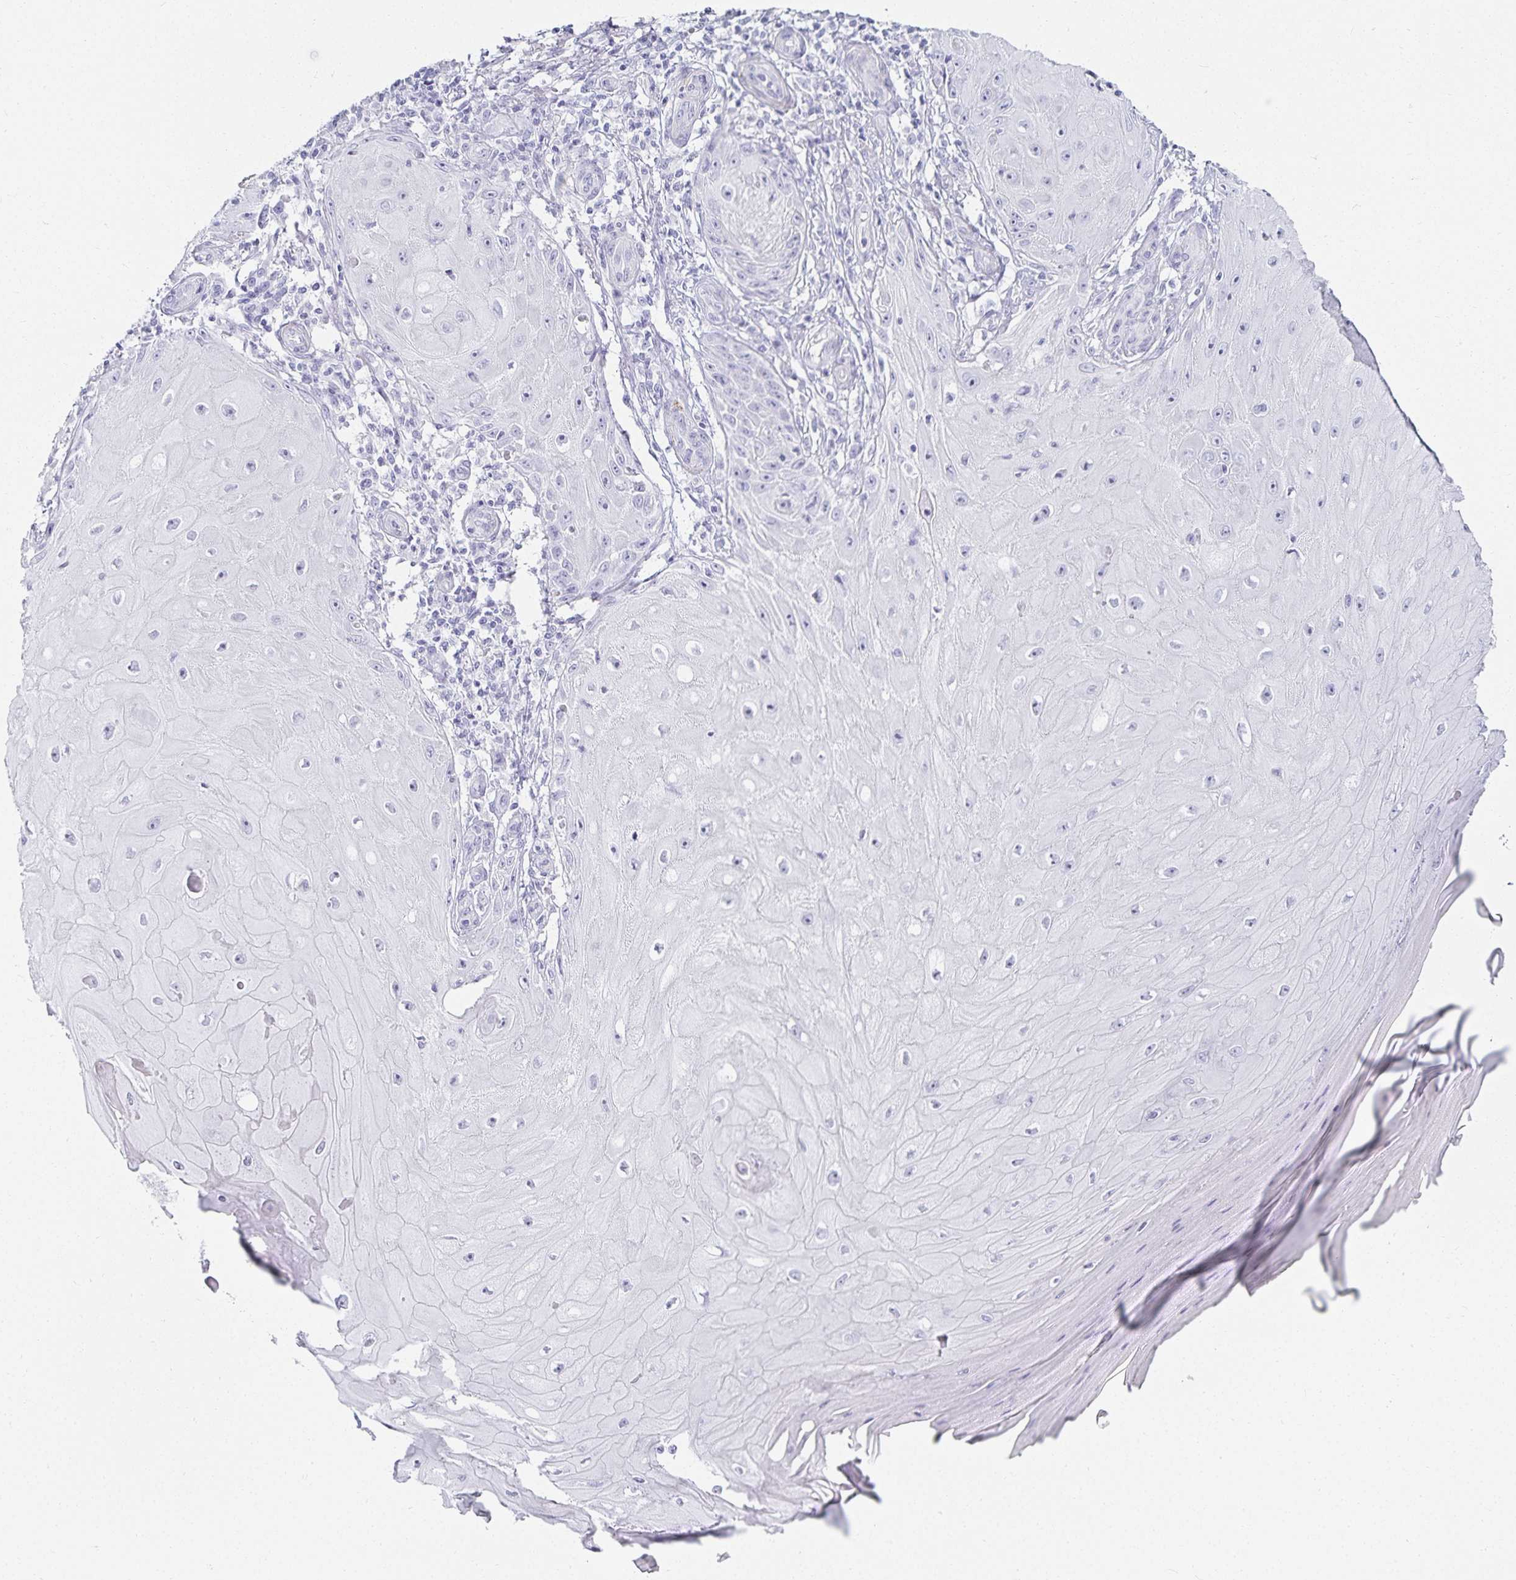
{"staining": {"intensity": "negative", "quantity": "none", "location": "none"}, "tissue": "skin cancer", "cell_type": "Tumor cells", "image_type": "cancer", "snomed": [{"axis": "morphology", "description": "Squamous cell carcinoma, NOS"}, {"axis": "topography", "description": "Skin"}], "caption": "An immunohistochemistry (IHC) histopathology image of squamous cell carcinoma (skin) is shown. There is no staining in tumor cells of squamous cell carcinoma (skin).", "gene": "GP2", "patient": {"sex": "female", "age": 77}}